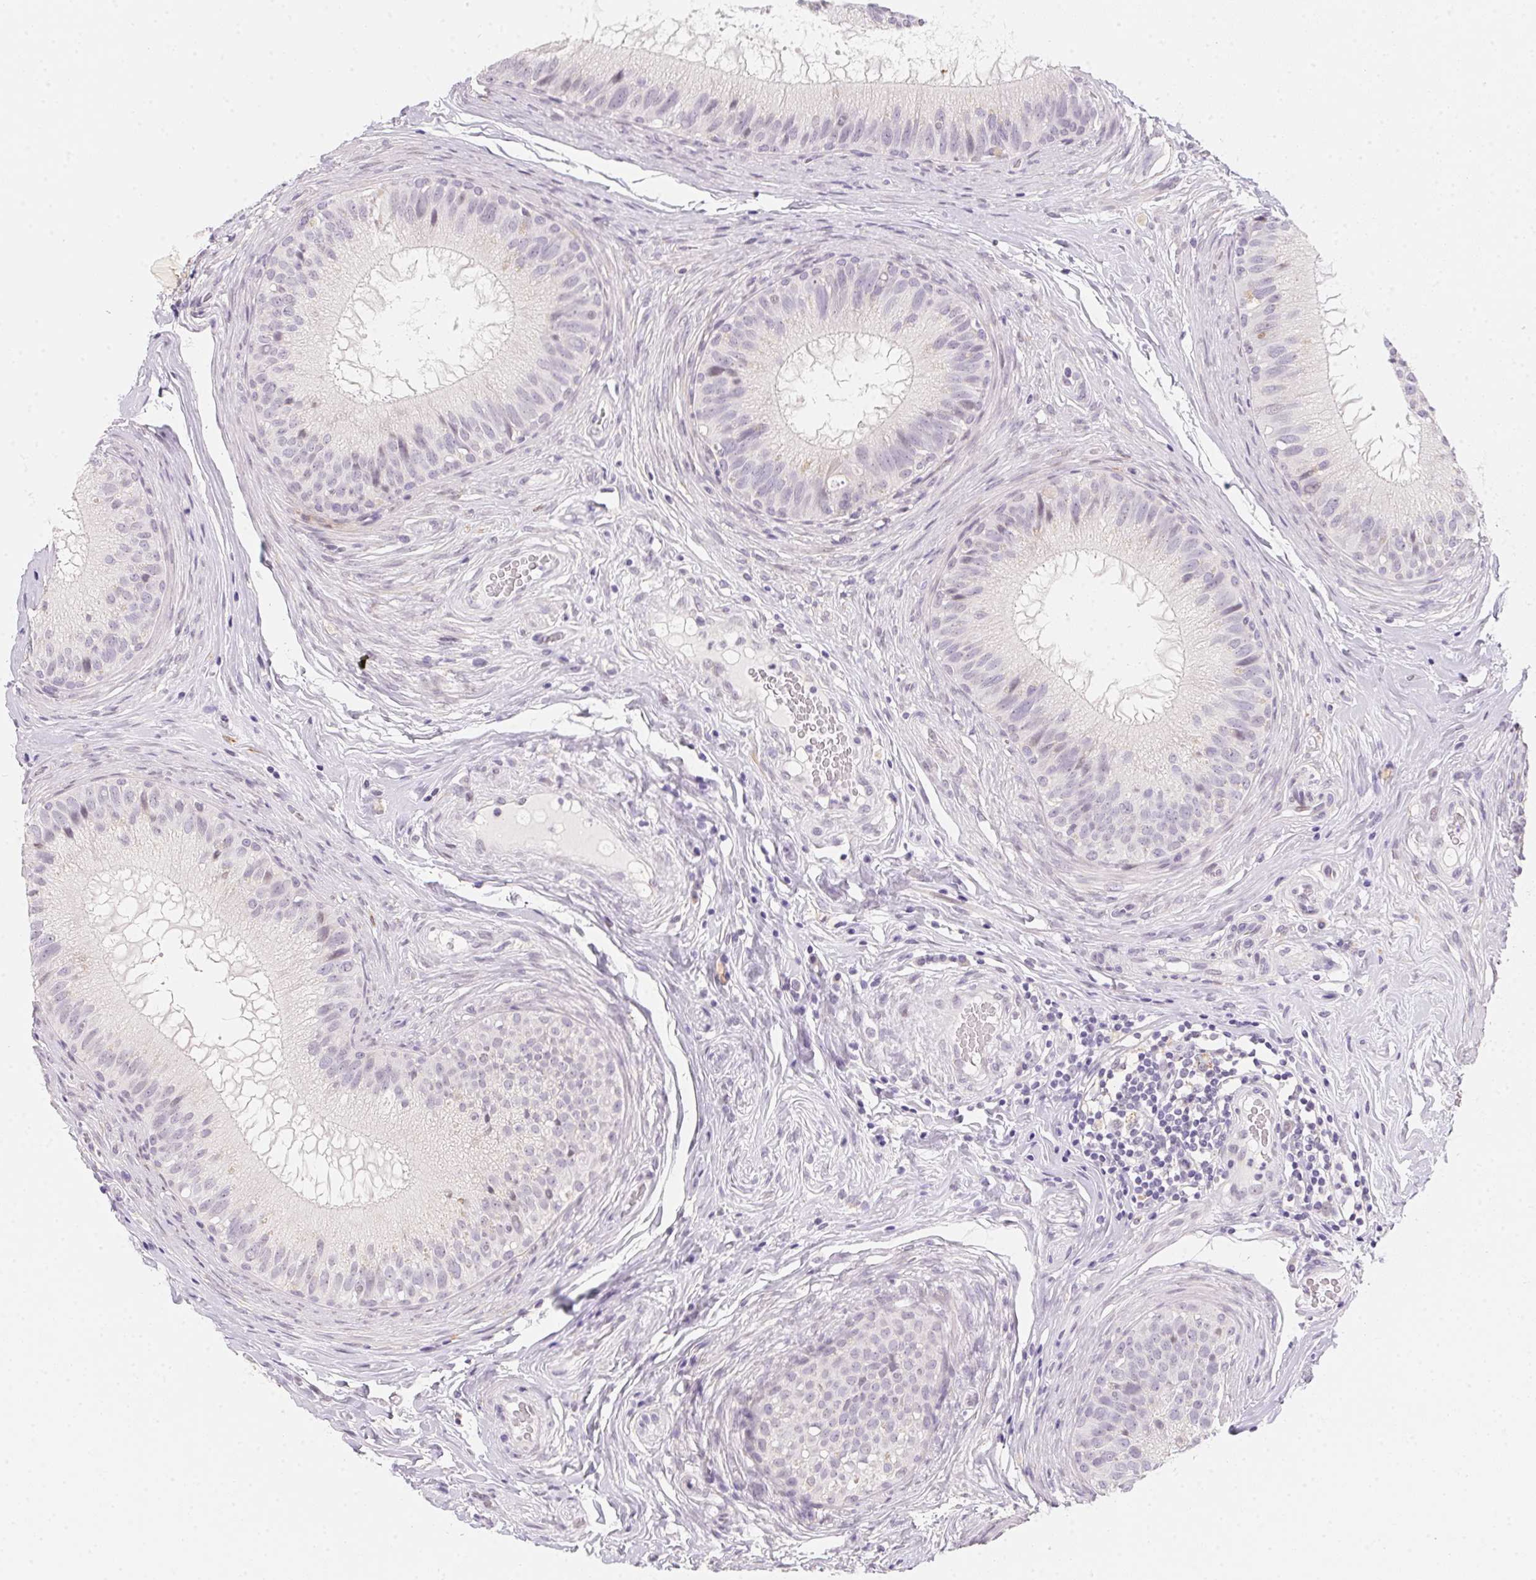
{"staining": {"intensity": "weak", "quantity": "<25%", "location": "nuclear"}, "tissue": "epididymis", "cell_type": "Glandular cells", "image_type": "normal", "snomed": [{"axis": "morphology", "description": "Normal tissue, NOS"}, {"axis": "topography", "description": "Epididymis"}], "caption": "This is an immunohistochemistry histopathology image of normal human epididymis. There is no positivity in glandular cells.", "gene": "MORC1", "patient": {"sex": "male", "age": 34}}